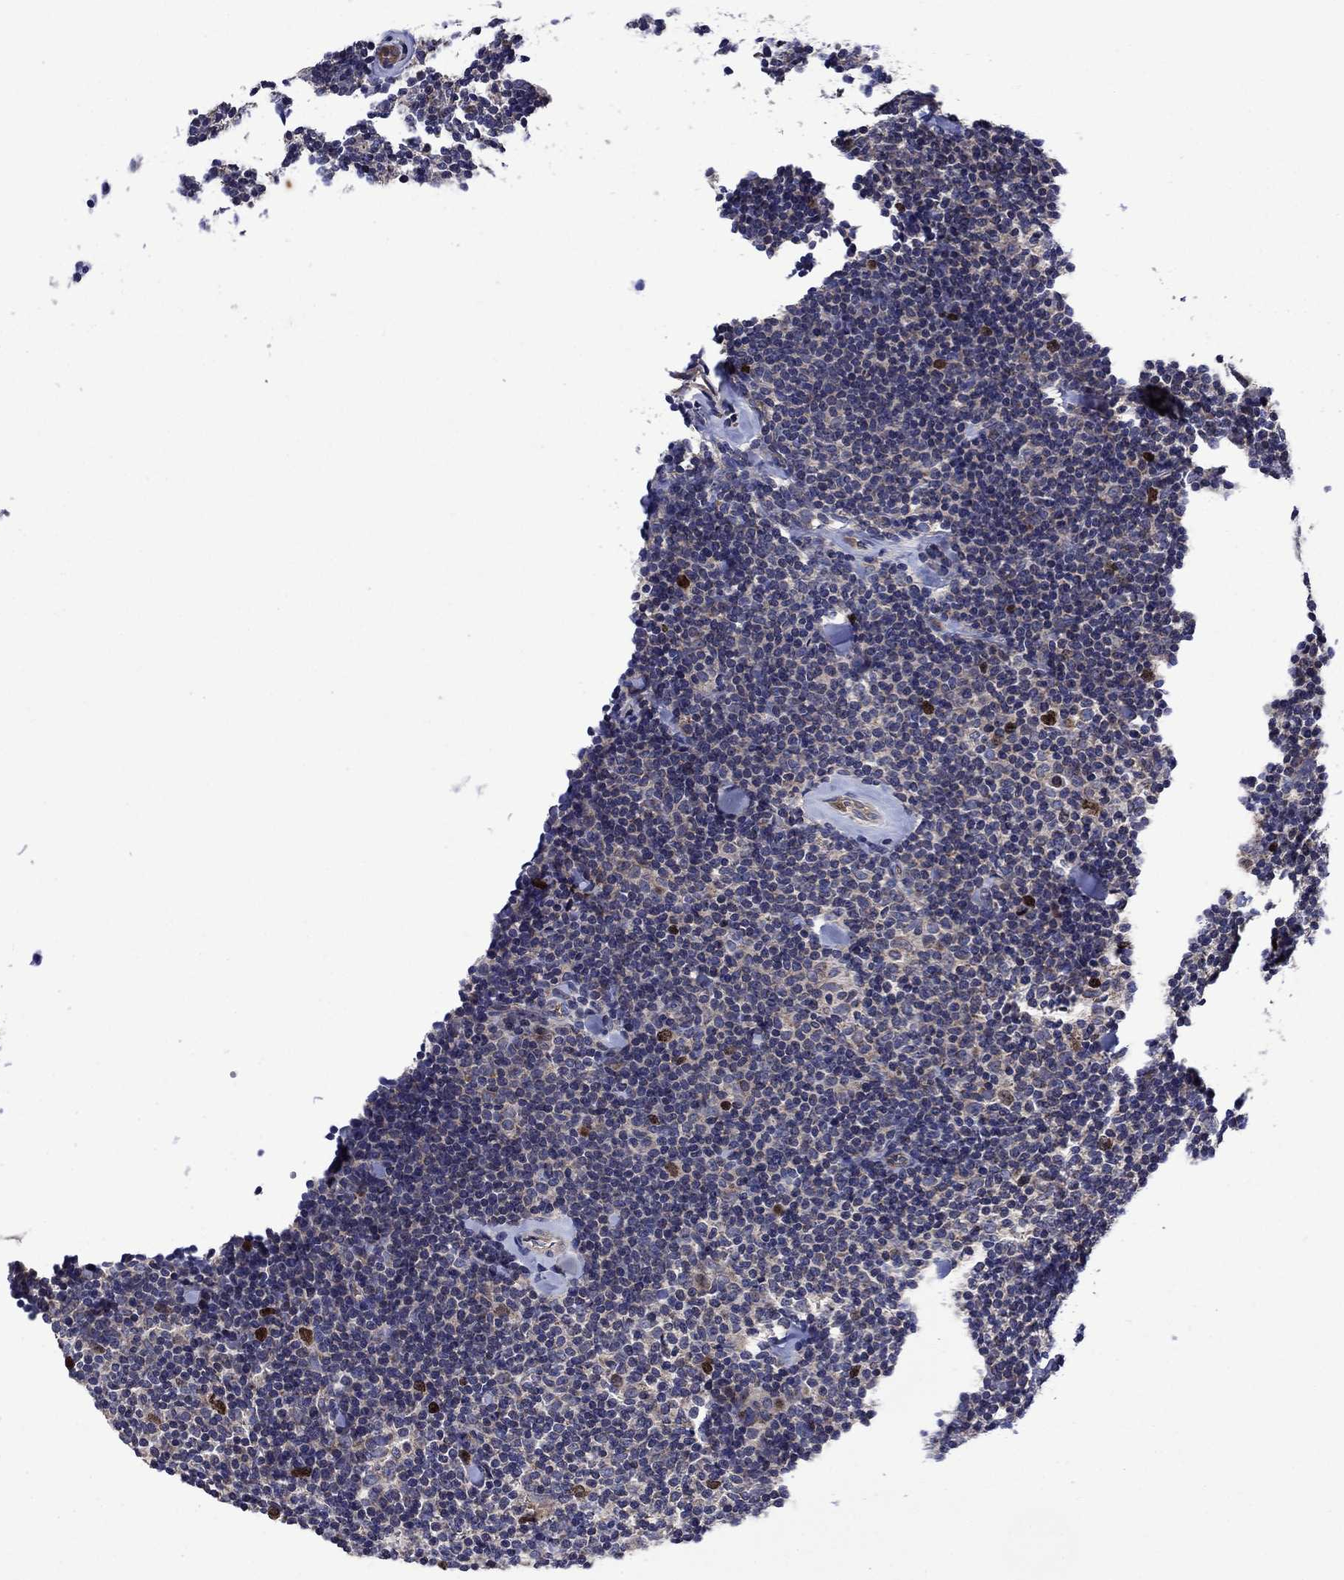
{"staining": {"intensity": "moderate", "quantity": "<25%", "location": "nuclear"}, "tissue": "lymphoma", "cell_type": "Tumor cells", "image_type": "cancer", "snomed": [{"axis": "morphology", "description": "Malignant lymphoma, non-Hodgkin's type, Low grade"}, {"axis": "topography", "description": "Lymph node"}], "caption": "Malignant lymphoma, non-Hodgkin's type (low-grade) tissue displays moderate nuclear expression in about <25% of tumor cells, visualized by immunohistochemistry.", "gene": "KIF22", "patient": {"sex": "female", "age": 56}}